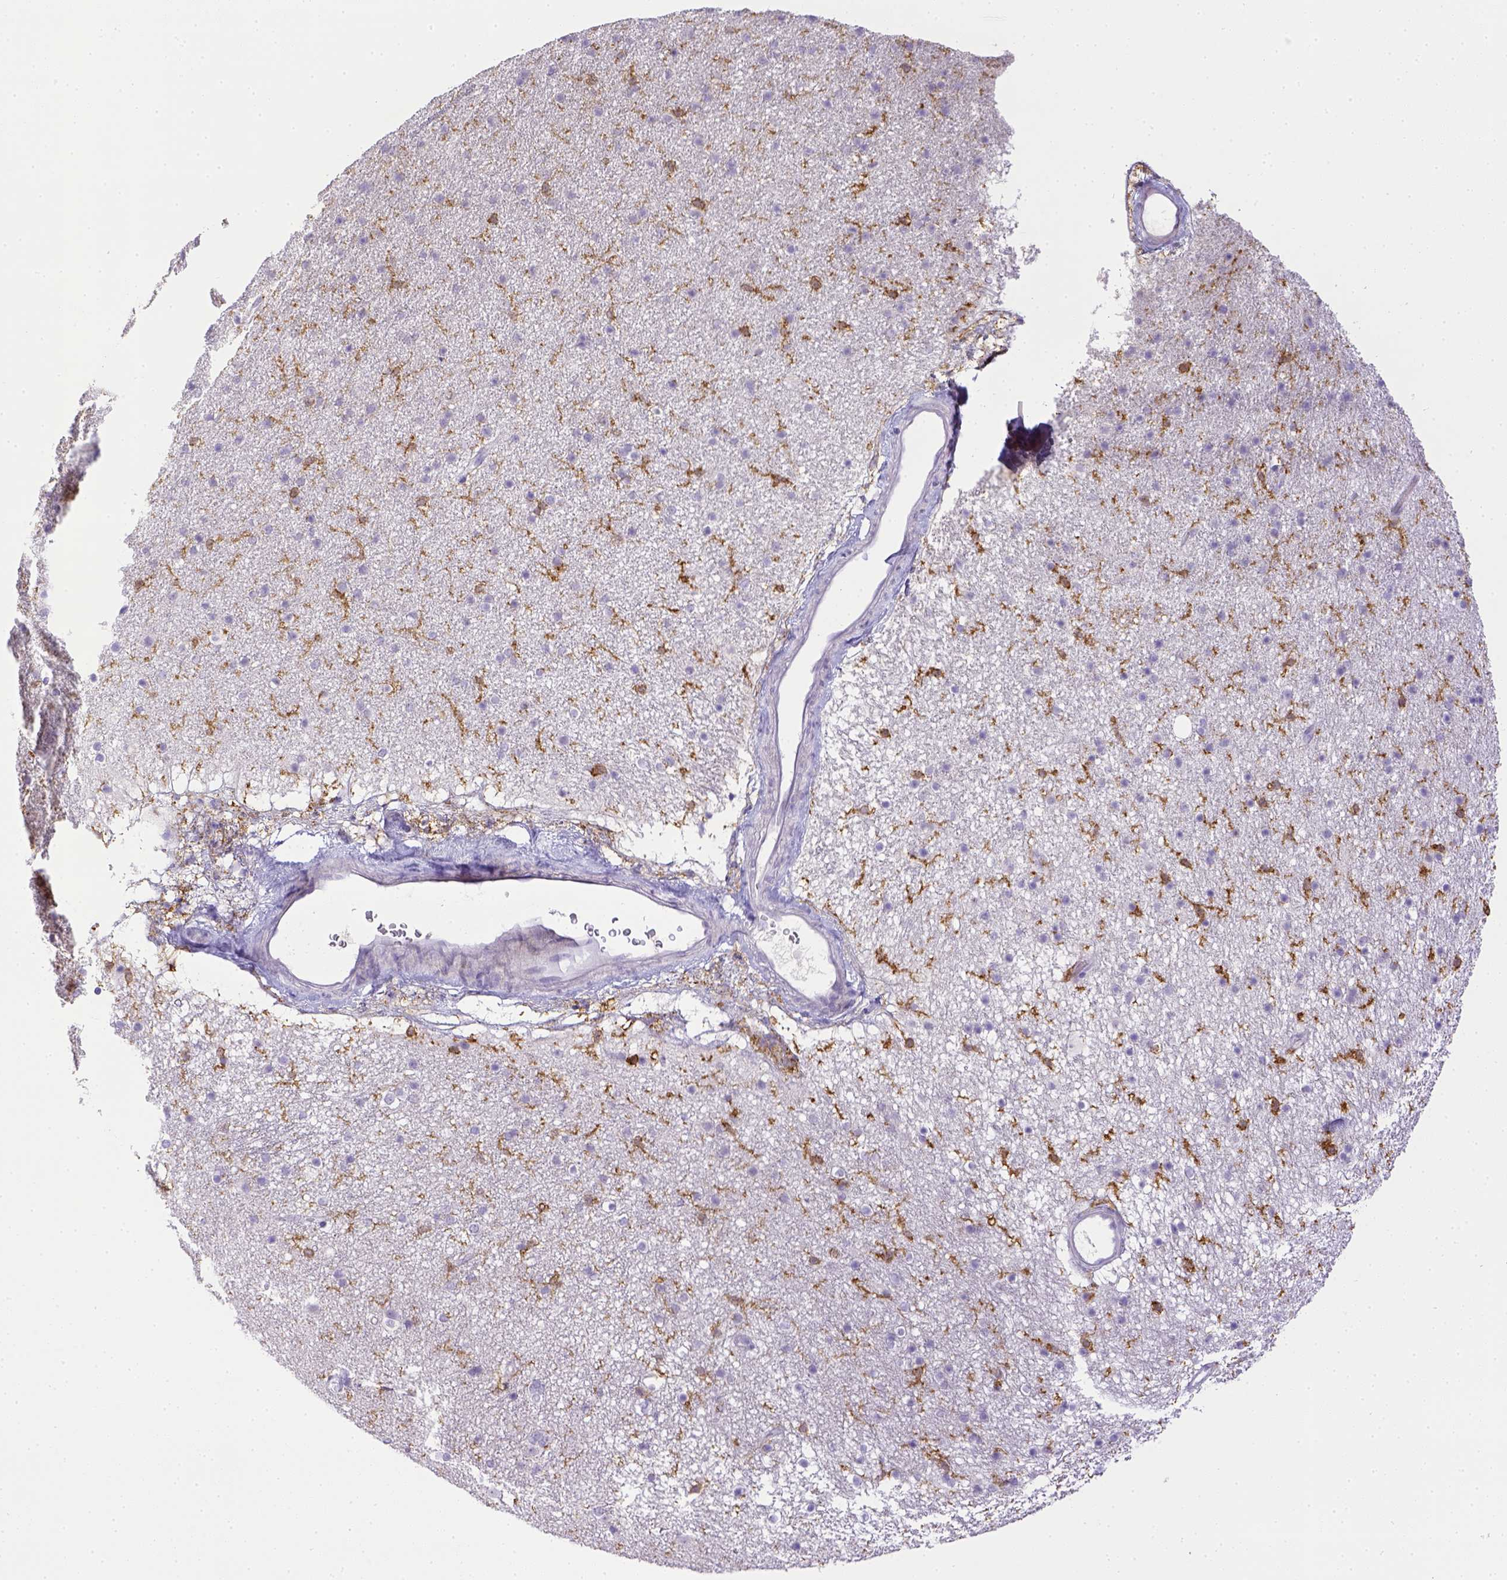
{"staining": {"intensity": "moderate", "quantity": "25%-75%", "location": "cytoplasmic/membranous"}, "tissue": "caudate", "cell_type": "Glial cells", "image_type": "normal", "snomed": [{"axis": "morphology", "description": "Normal tissue, NOS"}, {"axis": "topography", "description": "Lateral ventricle wall"}], "caption": "Protein expression by immunohistochemistry (IHC) demonstrates moderate cytoplasmic/membranous positivity in approximately 25%-75% of glial cells in benign caudate. (DAB IHC with brightfield microscopy, high magnification).", "gene": "ITGAM", "patient": {"sex": "female", "age": 71}}